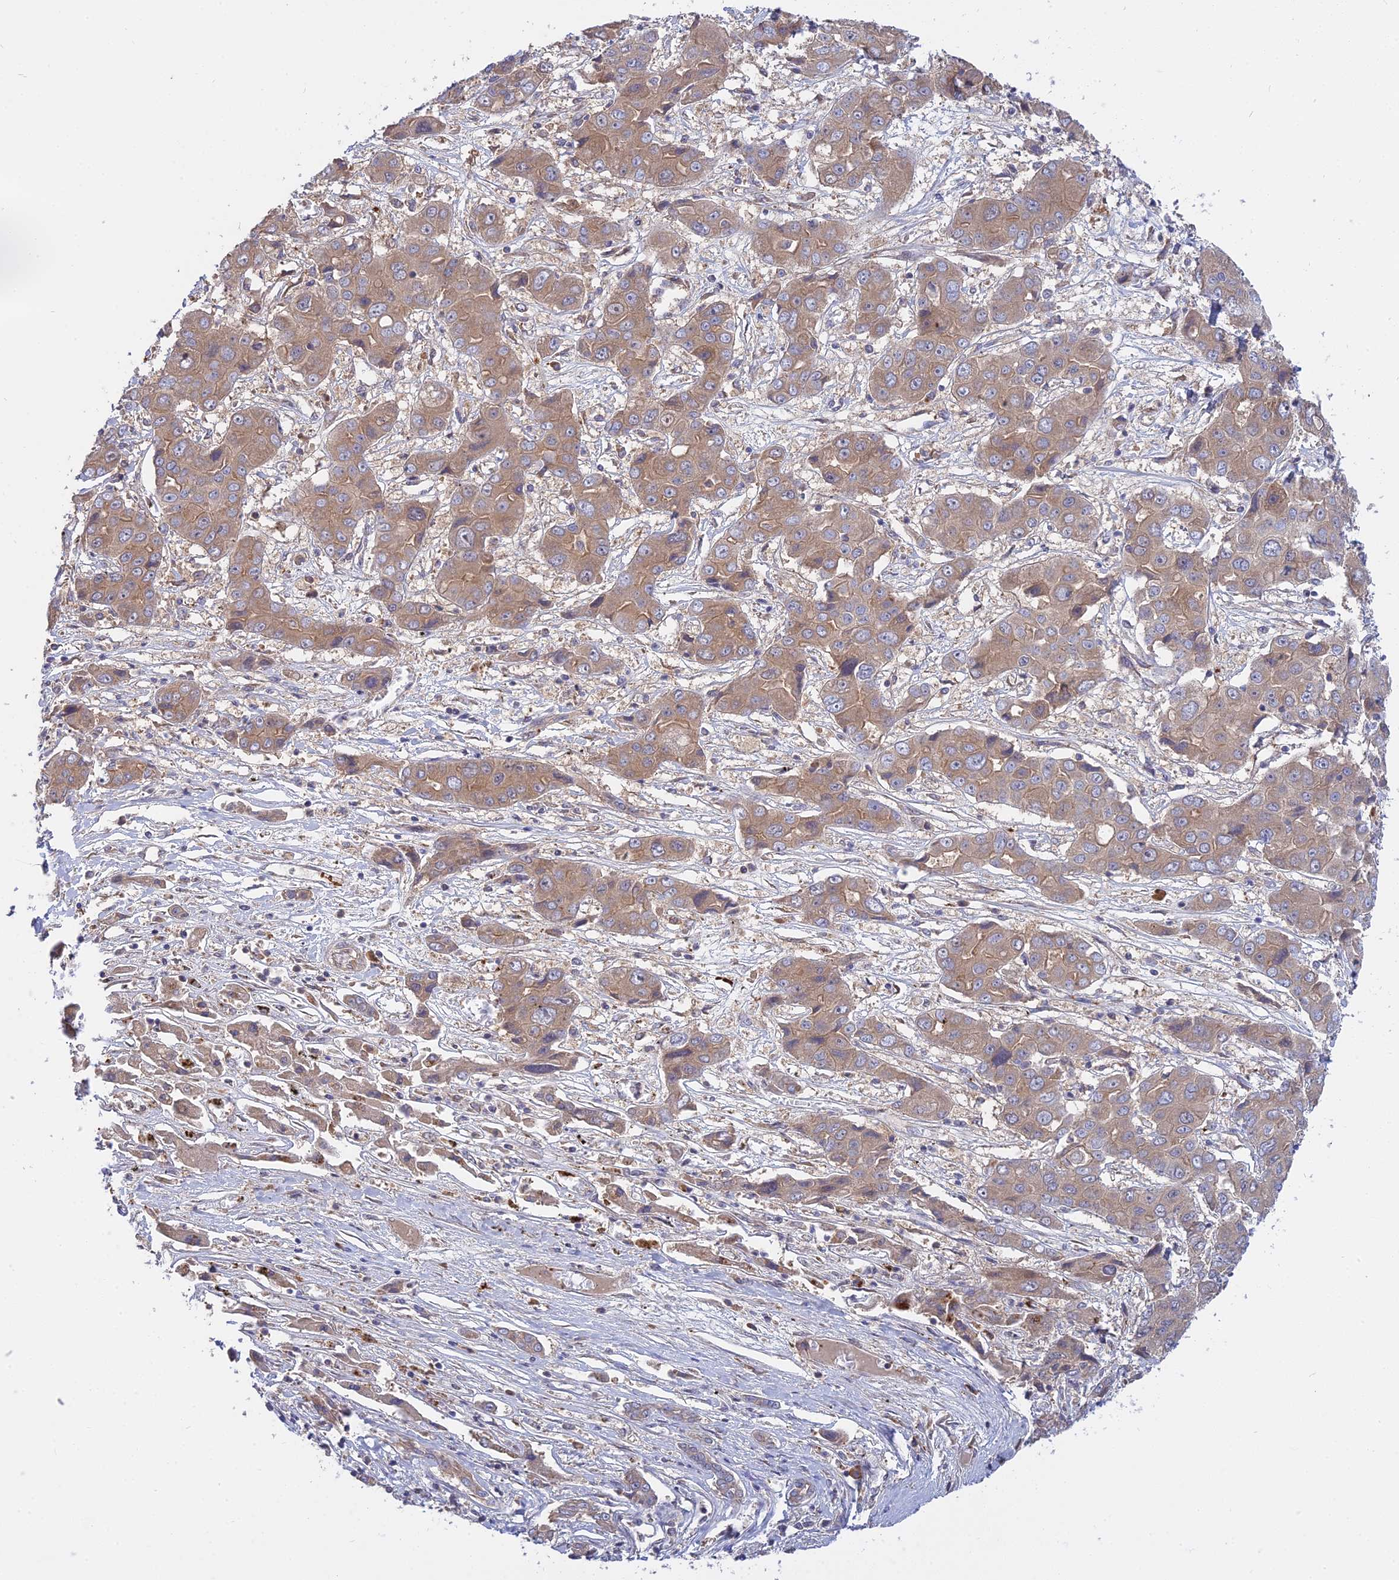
{"staining": {"intensity": "moderate", "quantity": ">75%", "location": "cytoplasmic/membranous"}, "tissue": "liver cancer", "cell_type": "Tumor cells", "image_type": "cancer", "snomed": [{"axis": "morphology", "description": "Cholangiocarcinoma"}, {"axis": "topography", "description": "Liver"}], "caption": "A high-resolution micrograph shows immunohistochemistry staining of liver cholangiocarcinoma, which displays moderate cytoplasmic/membranous positivity in approximately >75% of tumor cells.", "gene": "IL21R", "patient": {"sex": "male", "age": 67}}